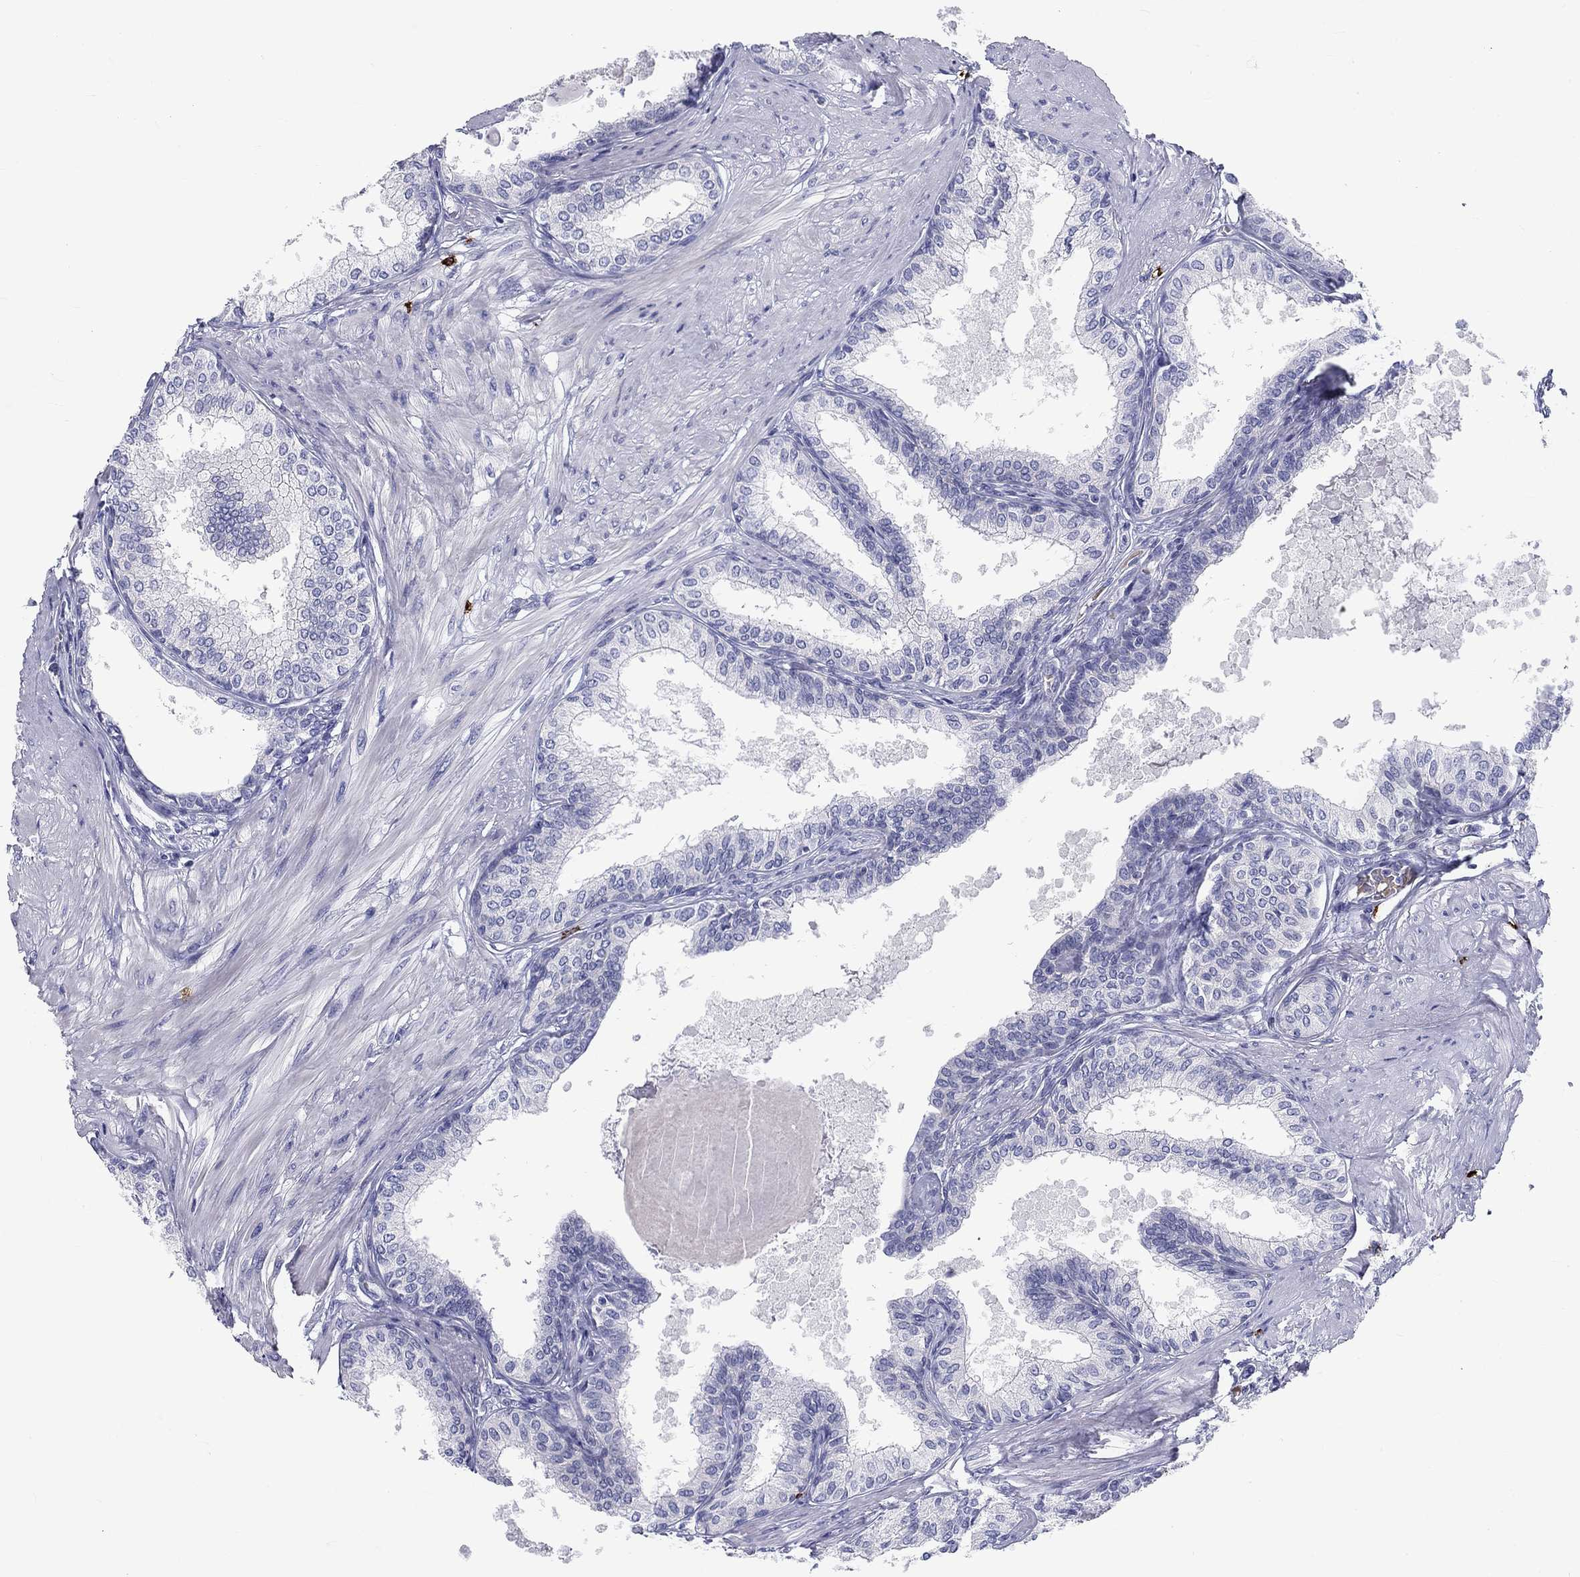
{"staining": {"intensity": "negative", "quantity": "none", "location": "none"}, "tissue": "prostate", "cell_type": "Glandular cells", "image_type": "normal", "snomed": [{"axis": "morphology", "description": "Normal tissue, NOS"}, {"axis": "topography", "description": "Prostate"}], "caption": "An IHC micrograph of benign prostate is shown. There is no staining in glandular cells of prostate.", "gene": "CD40LG", "patient": {"sex": "male", "age": 63}}